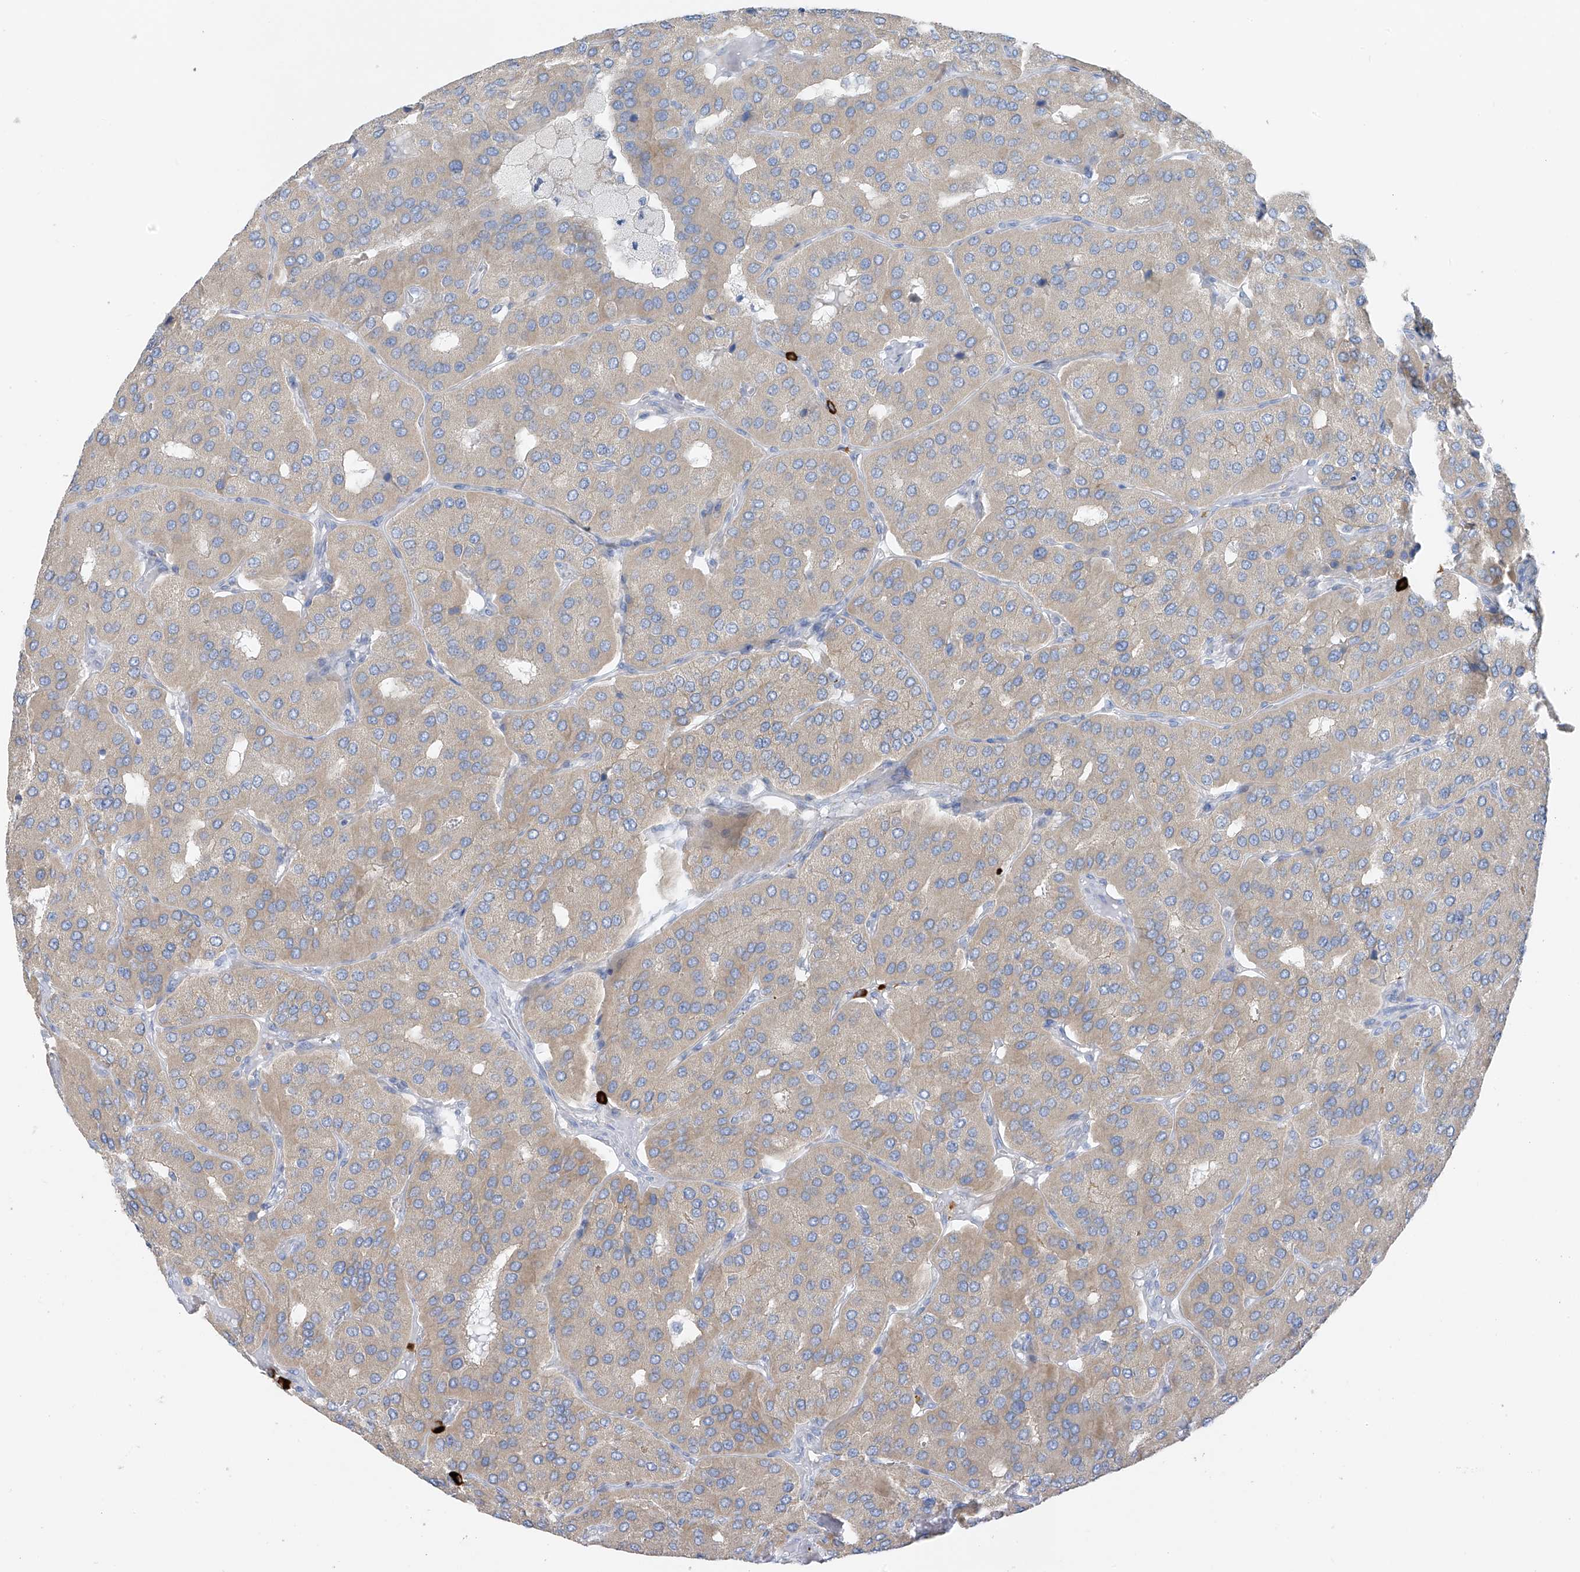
{"staining": {"intensity": "weak", "quantity": "<25%", "location": "cytoplasmic/membranous"}, "tissue": "parathyroid gland", "cell_type": "Glandular cells", "image_type": "normal", "snomed": [{"axis": "morphology", "description": "Normal tissue, NOS"}, {"axis": "morphology", "description": "Adenoma, NOS"}, {"axis": "topography", "description": "Parathyroid gland"}], "caption": "Parathyroid gland stained for a protein using immunohistochemistry (IHC) exhibits no positivity glandular cells.", "gene": "POMGNT2", "patient": {"sex": "female", "age": 86}}